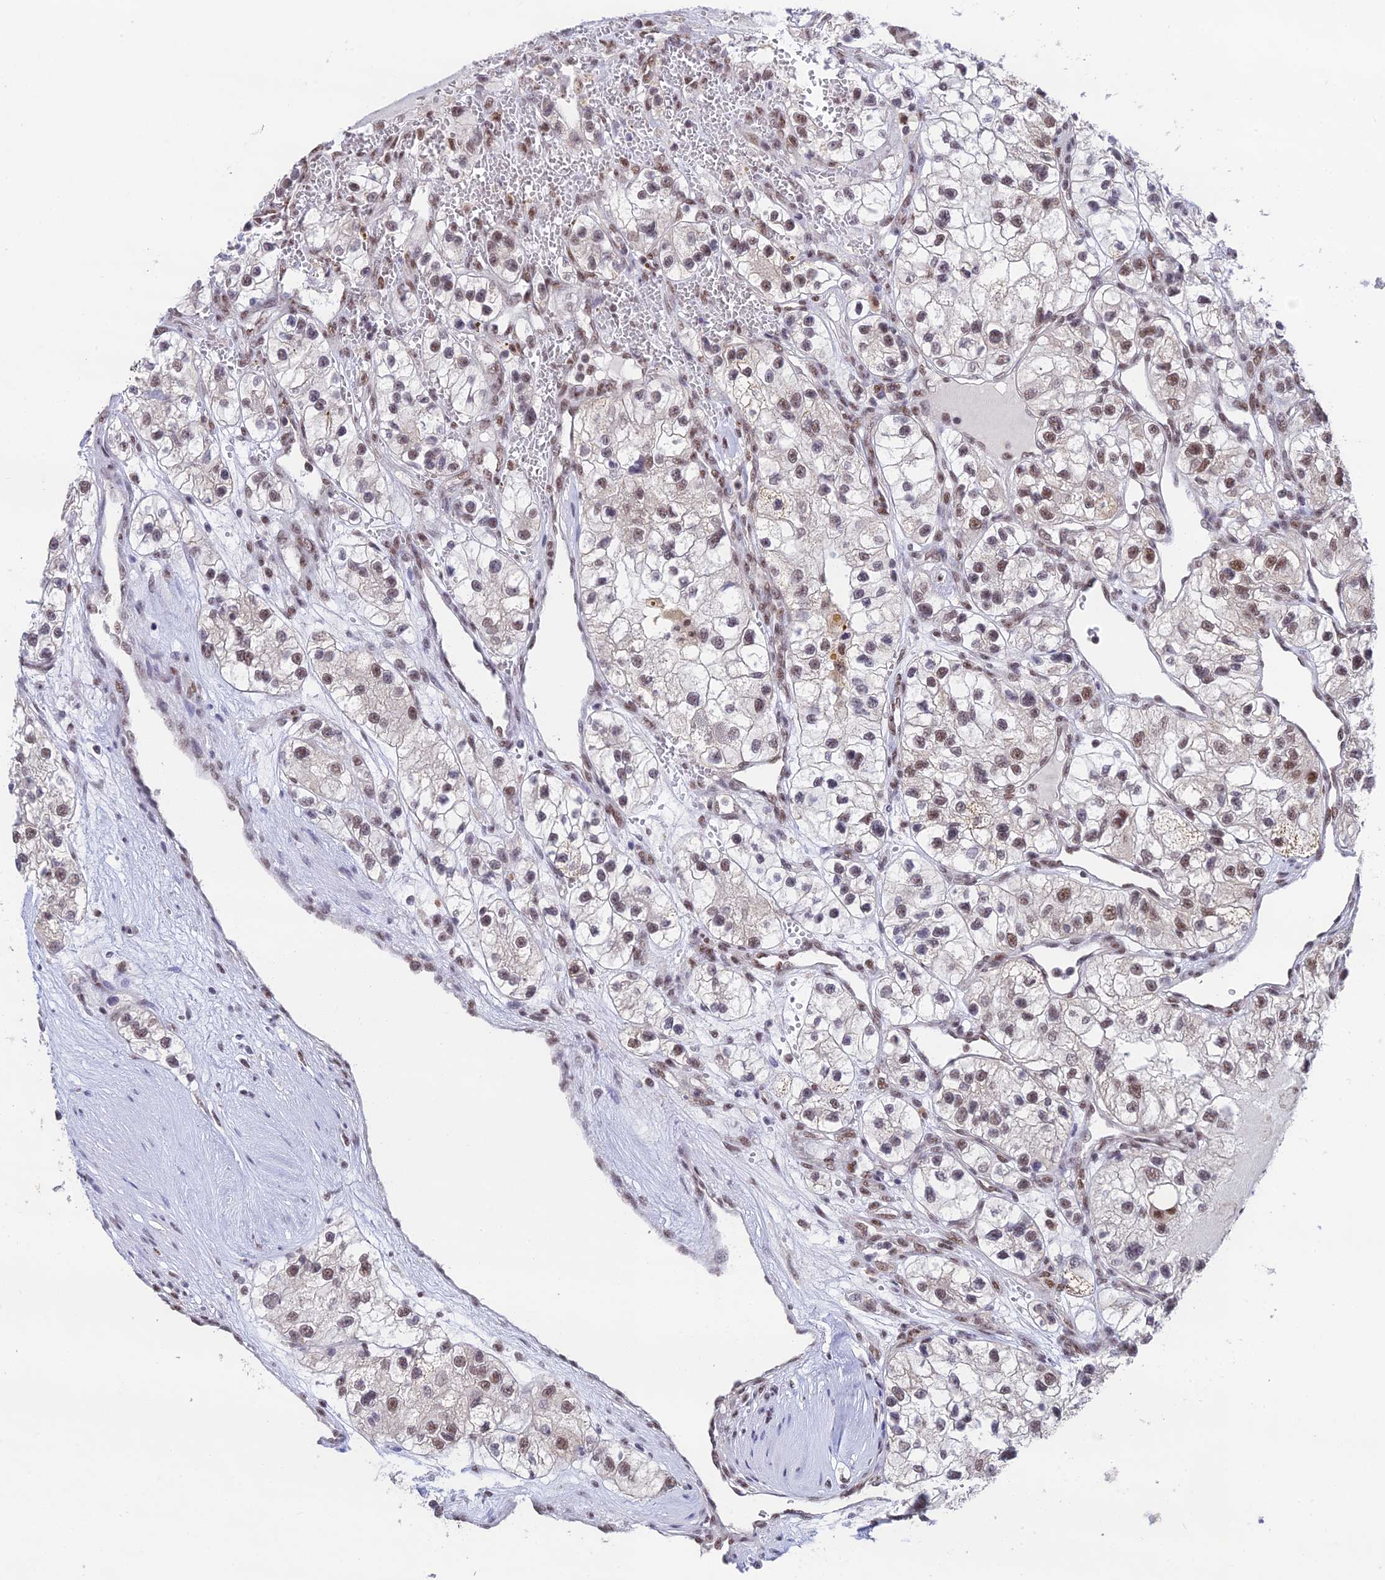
{"staining": {"intensity": "weak", "quantity": "25%-75%", "location": "nuclear"}, "tissue": "renal cancer", "cell_type": "Tumor cells", "image_type": "cancer", "snomed": [{"axis": "morphology", "description": "Adenocarcinoma, NOS"}, {"axis": "topography", "description": "Kidney"}], "caption": "This image displays immunohistochemistry (IHC) staining of human renal adenocarcinoma, with low weak nuclear positivity in about 25%-75% of tumor cells.", "gene": "THOC7", "patient": {"sex": "female", "age": 57}}